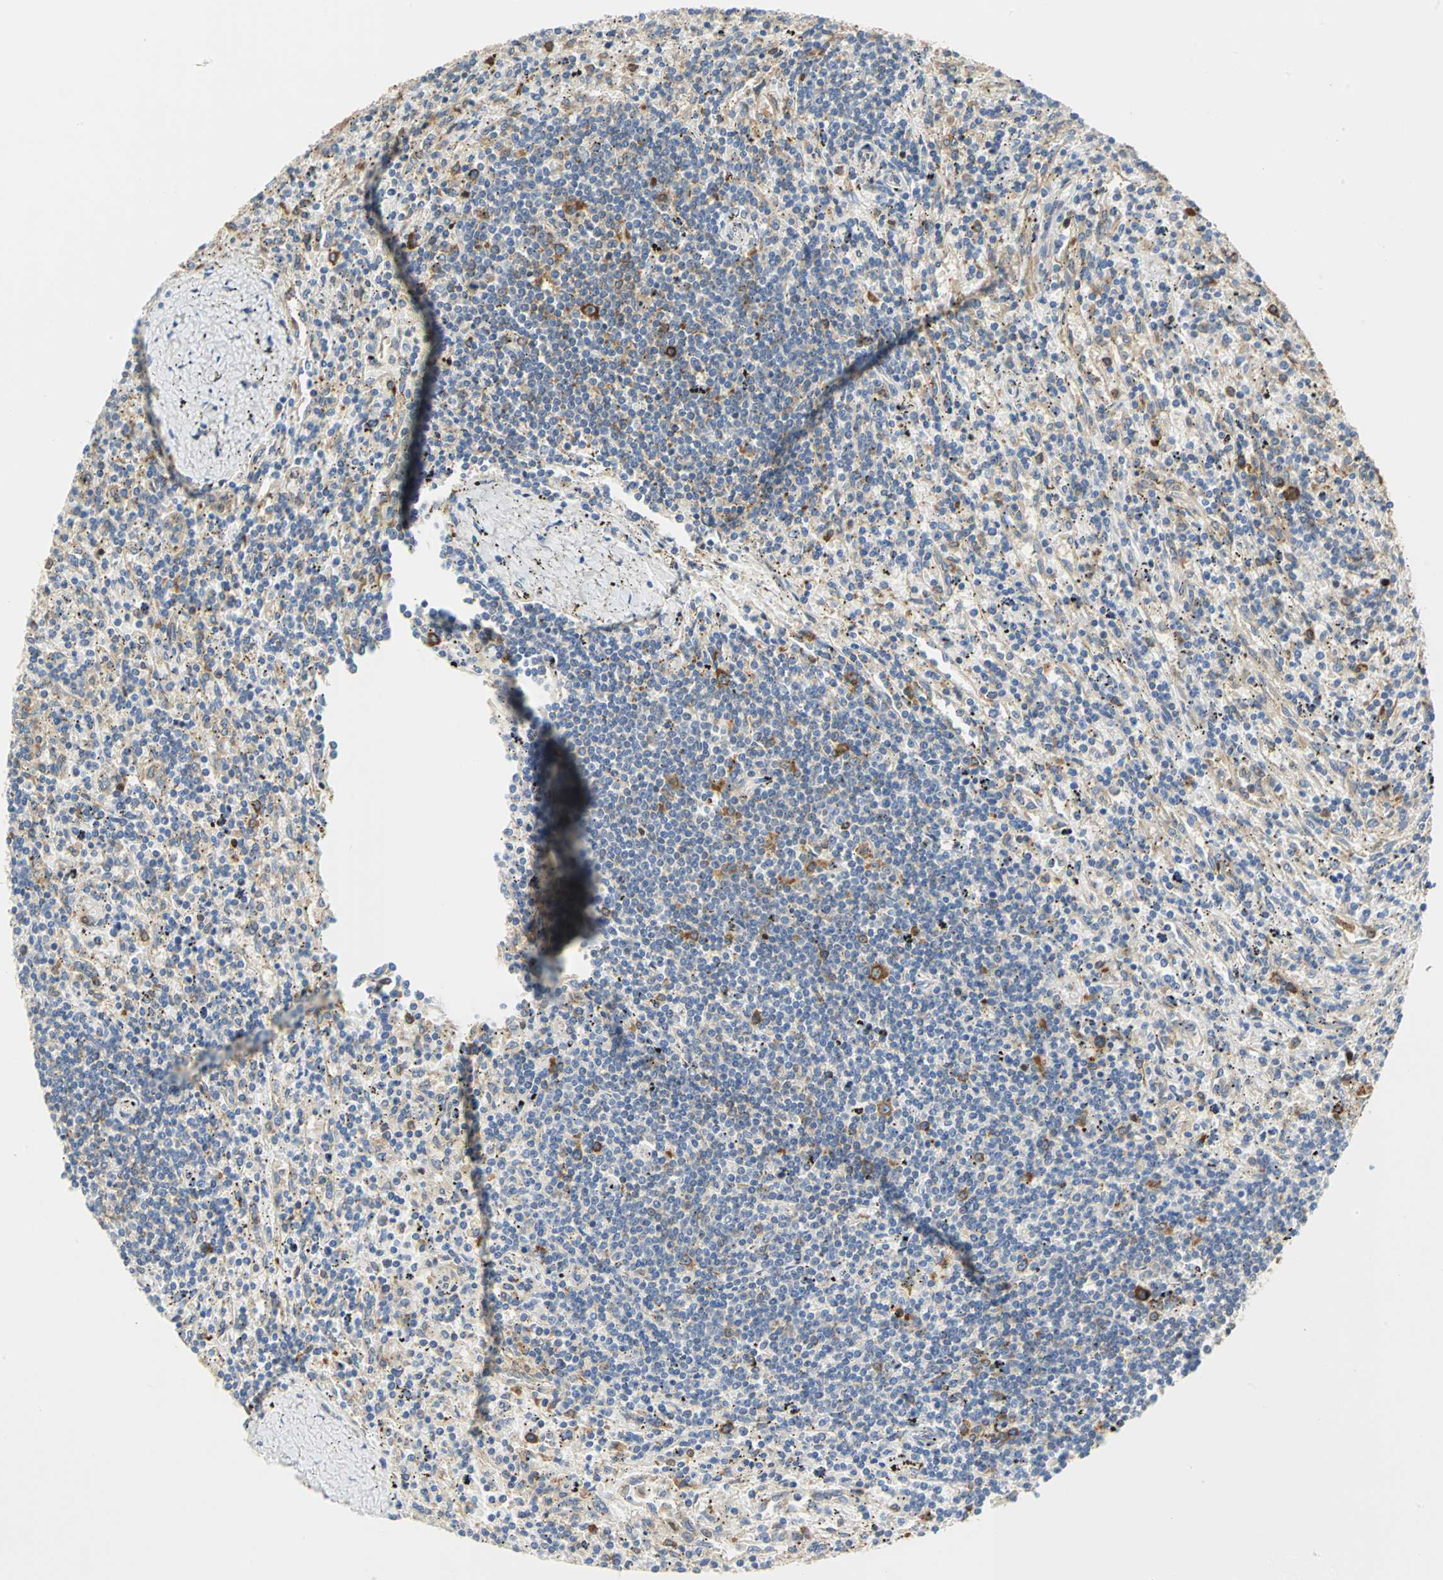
{"staining": {"intensity": "moderate", "quantity": "<25%", "location": "cytoplasmic/membranous"}, "tissue": "lymphoma", "cell_type": "Tumor cells", "image_type": "cancer", "snomed": [{"axis": "morphology", "description": "Malignant lymphoma, non-Hodgkin's type, Low grade"}, {"axis": "topography", "description": "Spleen"}], "caption": "Protein expression analysis of human lymphoma reveals moderate cytoplasmic/membranous staining in about <25% of tumor cells.", "gene": "YBX1", "patient": {"sex": "male", "age": 76}}